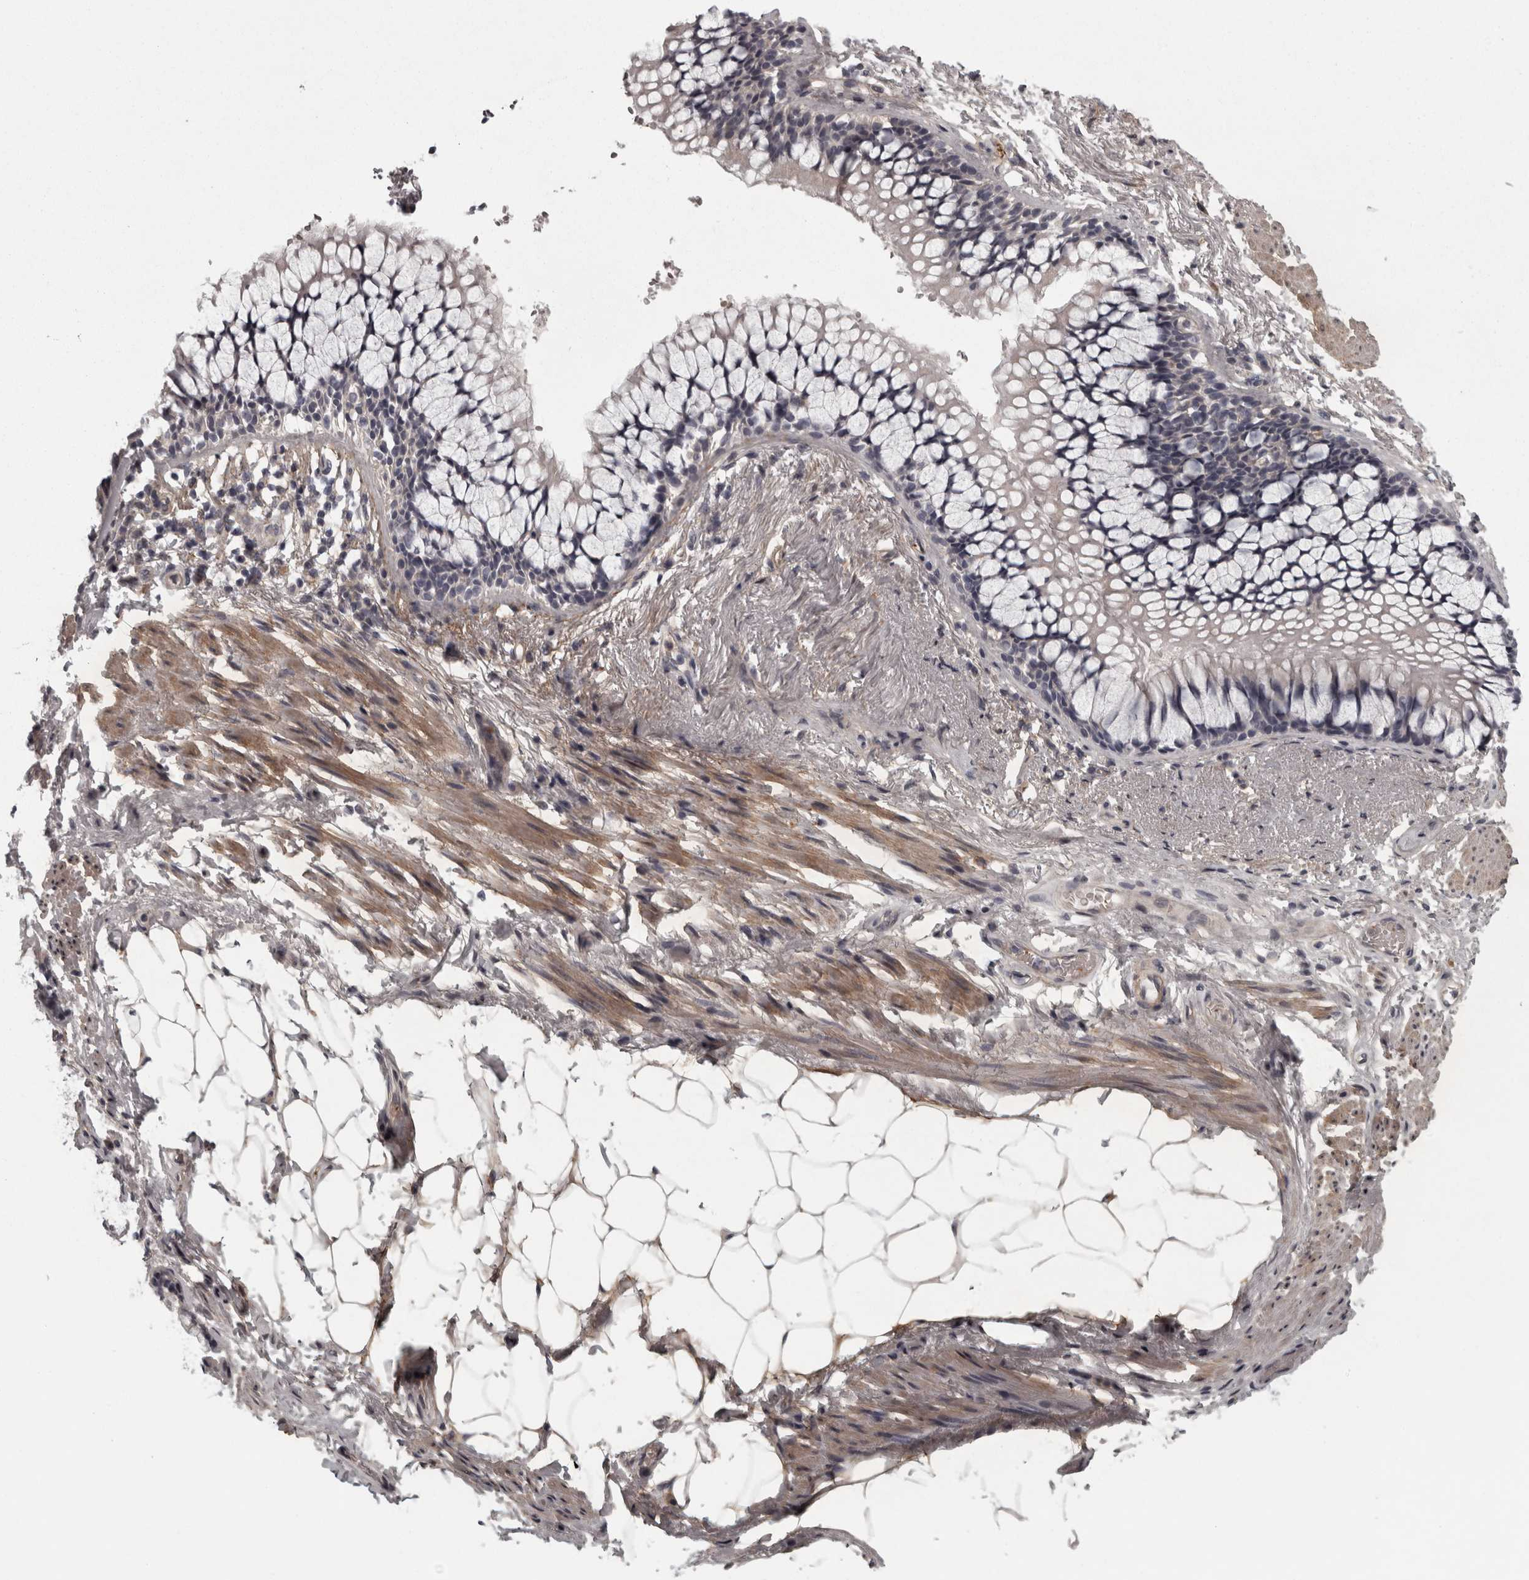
{"staining": {"intensity": "moderate", "quantity": "25%-75%", "location": "cytoplasmic/membranous"}, "tissue": "adipose tissue", "cell_type": "Adipocytes", "image_type": "normal", "snomed": [{"axis": "morphology", "description": "Normal tissue, NOS"}, {"axis": "topography", "description": "Cartilage tissue"}, {"axis": "topography", "description": "Bronchus"}], "caption": "Adipose tissue stained with DAB (3,3'-diaminobenzidine) IHC reveals medium levels of moderate cytoplasmic/membranous expression in about 25%-75% of adipocytes.", "gene": "RSU1", "patient": {"sex": "female", "age": 73}}